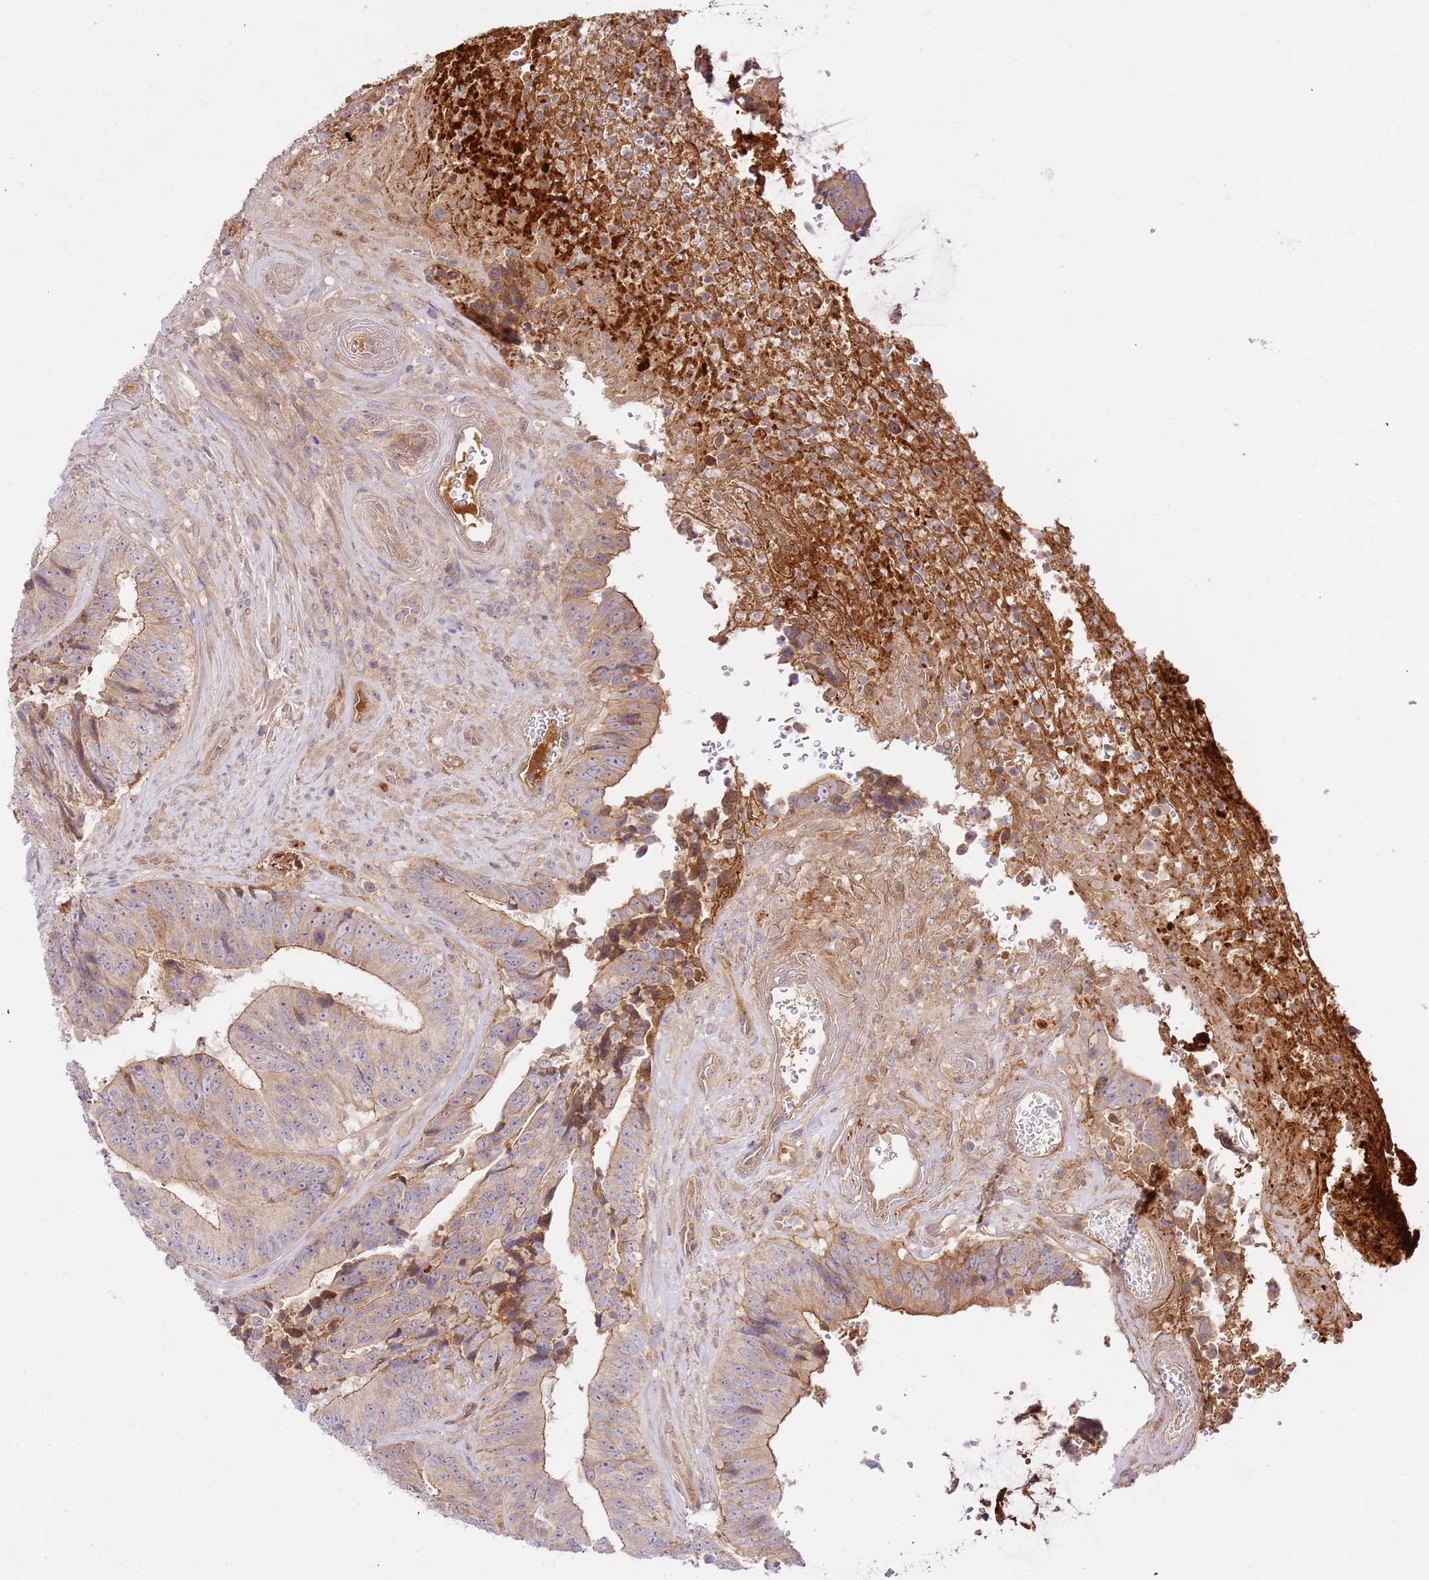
{"staining": {"intensity": "moderate", "quantity": "<25%", "location": "cytoplasmic/membranous"}, "tissue": "colorectal cancer", "cell_type": "Tumor cells", "image_type": "cancer", "snomed": [{"axis": "morphology", "description": "Adenocarcinoma, NOS"}, {"axis": "topography", "description": "Rectum"}], "caption": "DAB (3,3'-diaminobenzidine) immunohistochemical staining of human adenocarcinoma (colorectal) demonstrates moderate cytoplasmic/membranous protein positivity in about <25% of tumor cells. (IHC, brightfield microscopy, high magnification).", "gene": "C8G", "patient": {"sex": "male", "age": 72}}